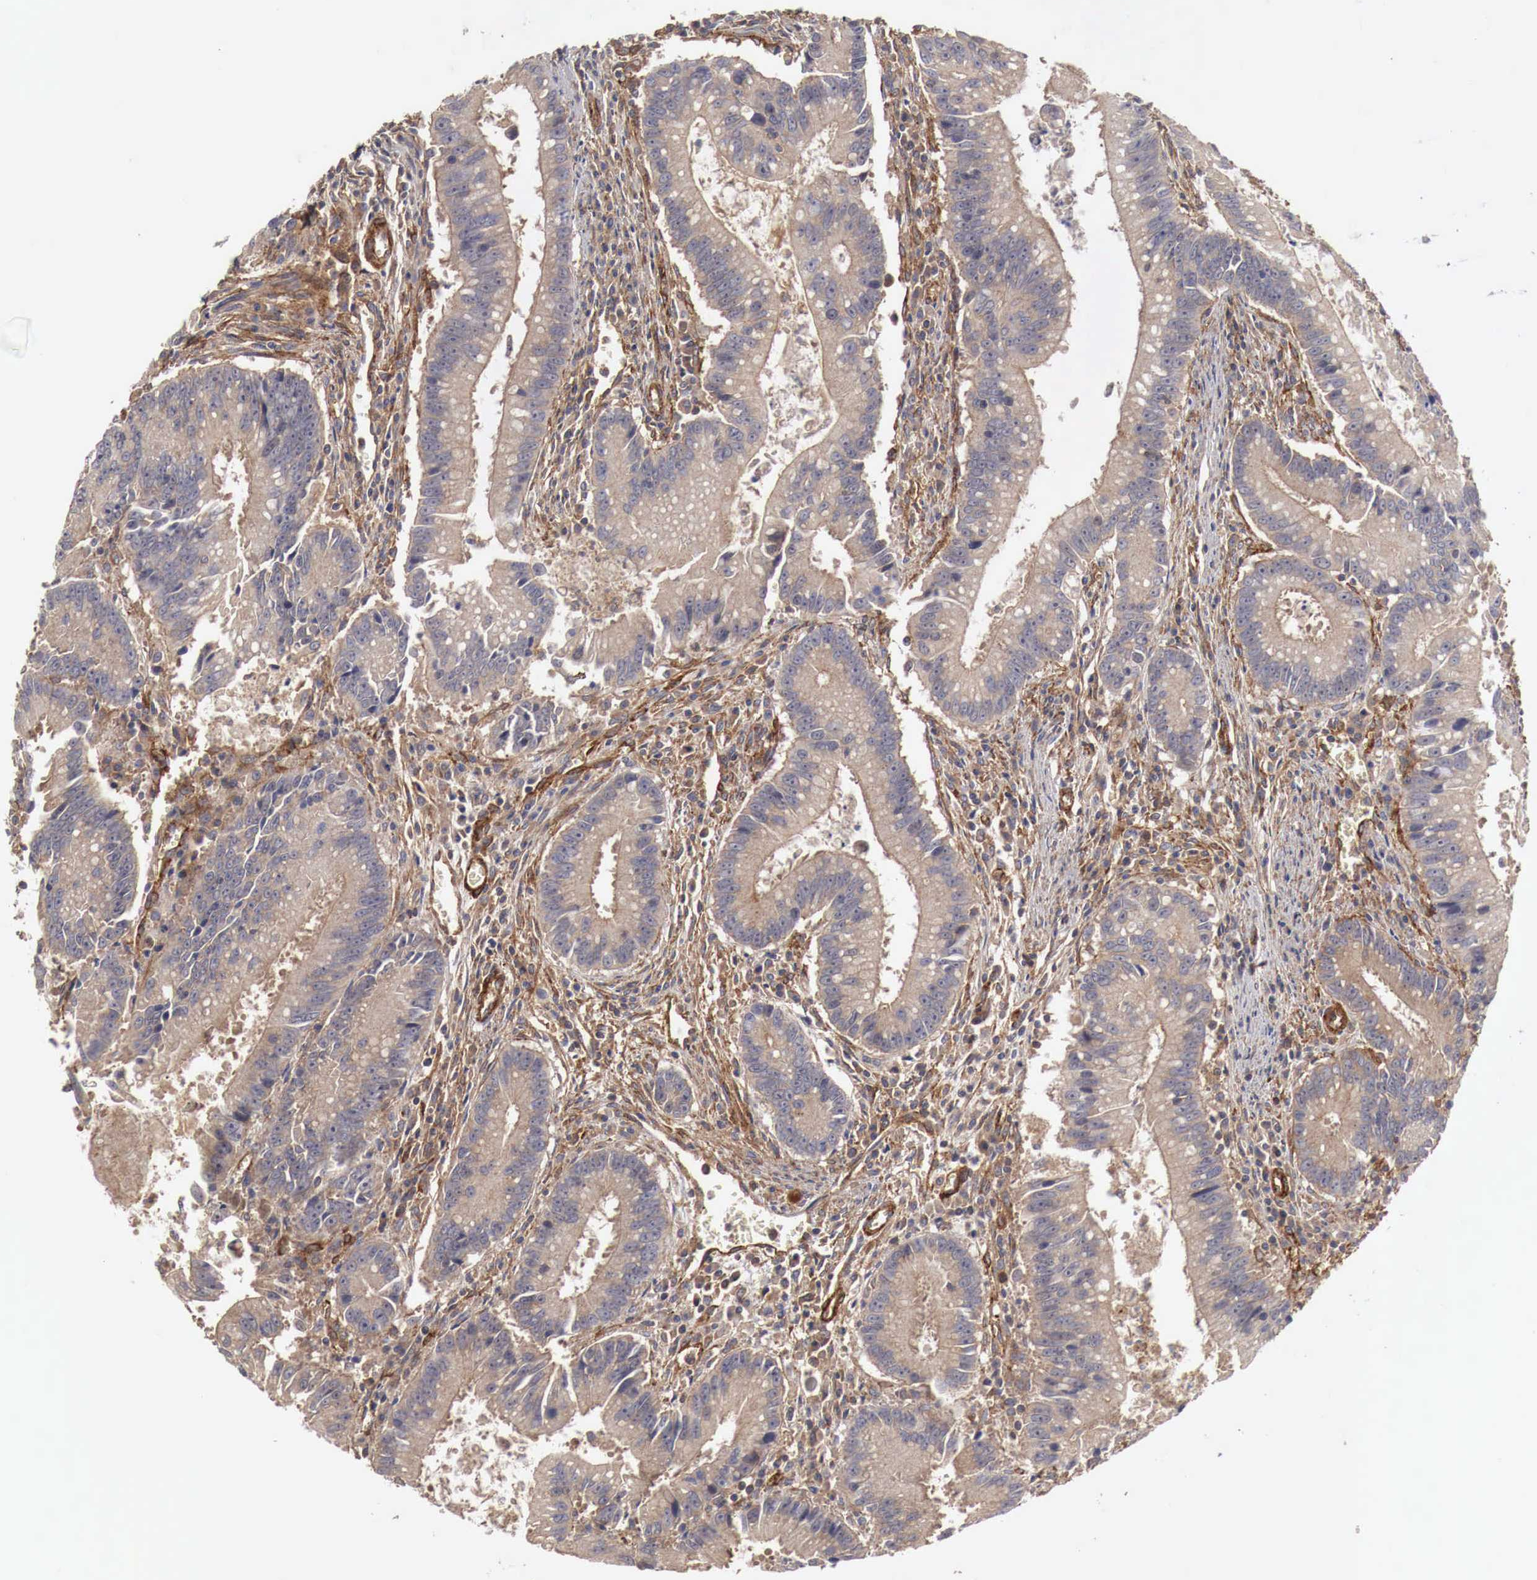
{"staining": {"intensity": "weak", "quantity": ">75%", "location": "cytoplasmic/membranous"}, "tissue": "colorectal cancer", "cell_type": "Tumor cells", "image_type": "cancer", "snomed": [{"axis": "morphology", "description": "Adenocarcinoma, NOS"}, {"axis": "topography", "description": "Rectum"}], "caption": "Protein staining of colorectal cancer (adenocarcinoma) tissue demonstrates weak cytoplasmic/membranous expression in approximately >75% of tumor cells.", "gene": "ARMCX4", "patient": {"sex": "female", "age": 81}}